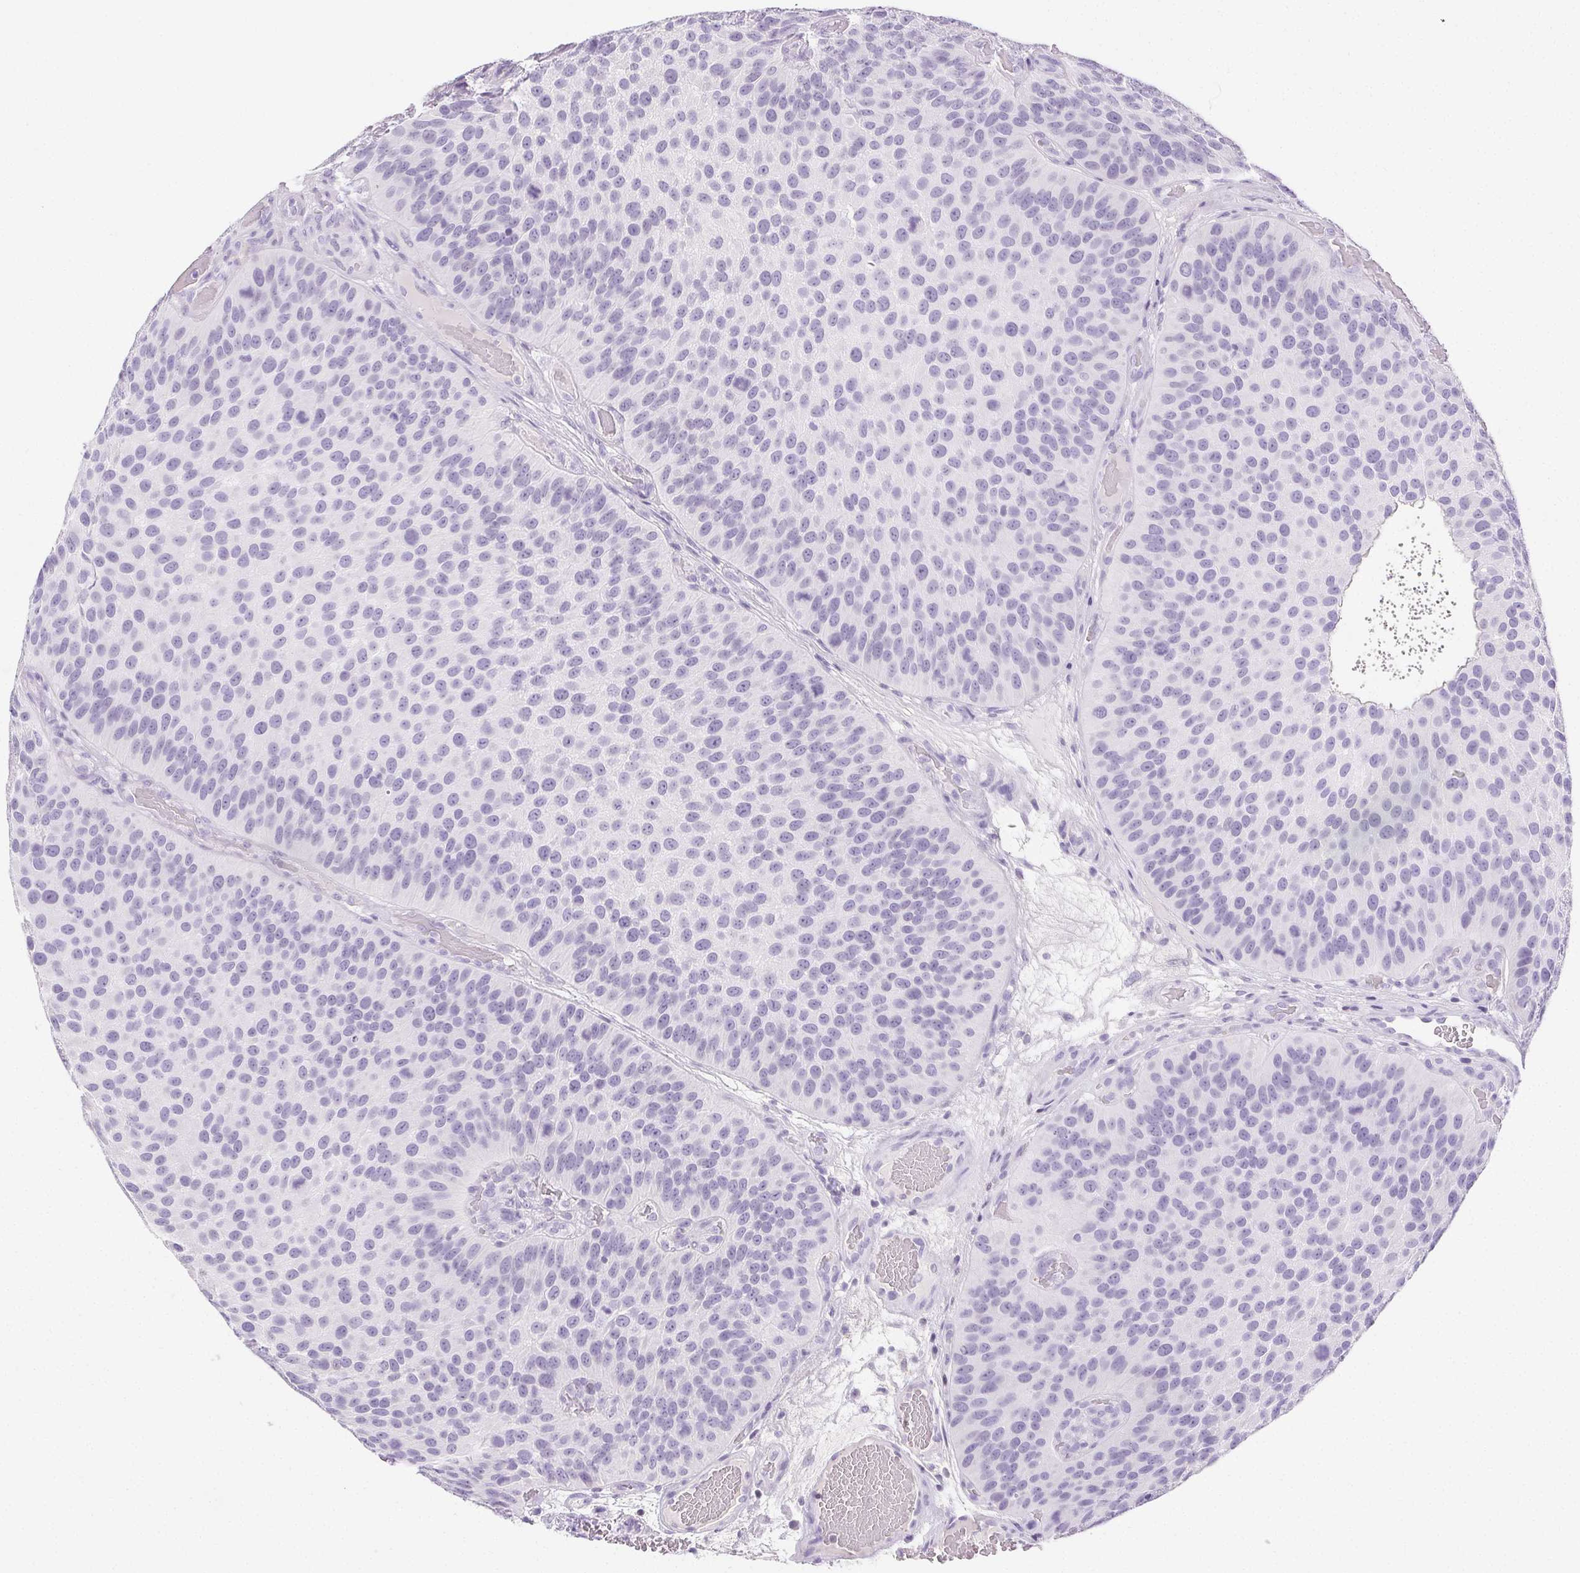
{"staining": {"intensity": "negative", "quantity": "none", "location": "none"}, "tissue": "urothelial cancer", "cell_type": "Tumor cells", "image_type": "cancer", "snomed": [{"axis": "morphology", "description": "Urothelial carcinoma, Low grade"}, {"axis": "topography", "description": "Urinary bladder"}], "caption": "Immunohistochemical staining of urothelial cancer displays no significant positivity in tumor cells. (DAB immunohistochemistry (IHC), high magnification).", "gene": "BEND2", "patient": {"sex": "male", "age": 76}}